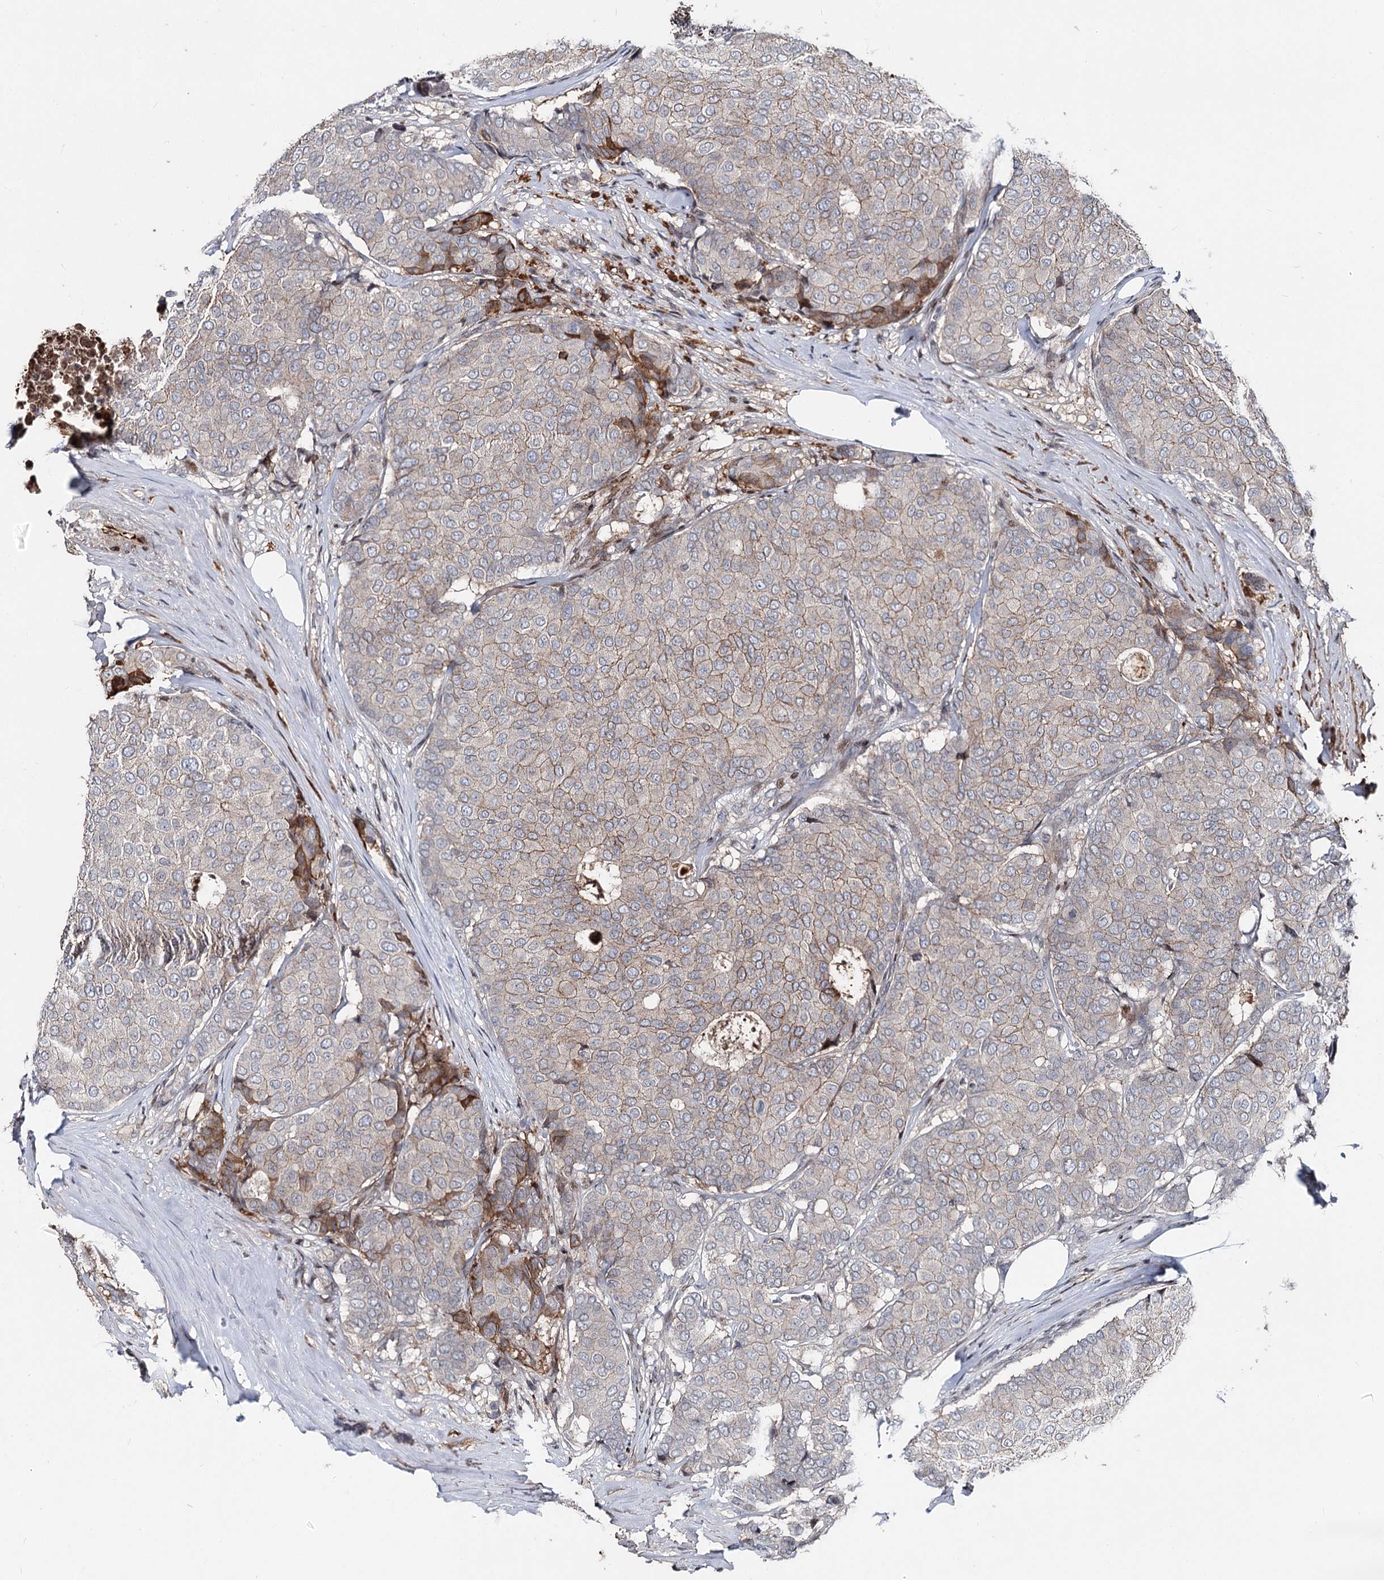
{"staining": {"intensity": "moderate", "quantity": "<25%", "location": "cytoplasmic/membranous"}, "tissue": "breast cancer", "cell_type": "Tumor cells", "image_type": "cancer", "snomed": [{"axis": "morphology", "description": "Duct carcinoma"}, {"axis": "topography", "description": "Breast"}], "caption": "Breast cancer stained with immunohistochemistry shows moderate cytoplasmic/membranous positivity in approximately <25% of tumor cells. (IHC, brightfield microscopy, high magnification).", "gene": "ITFG2", "patient": {"sex": "female", "age": 75}}